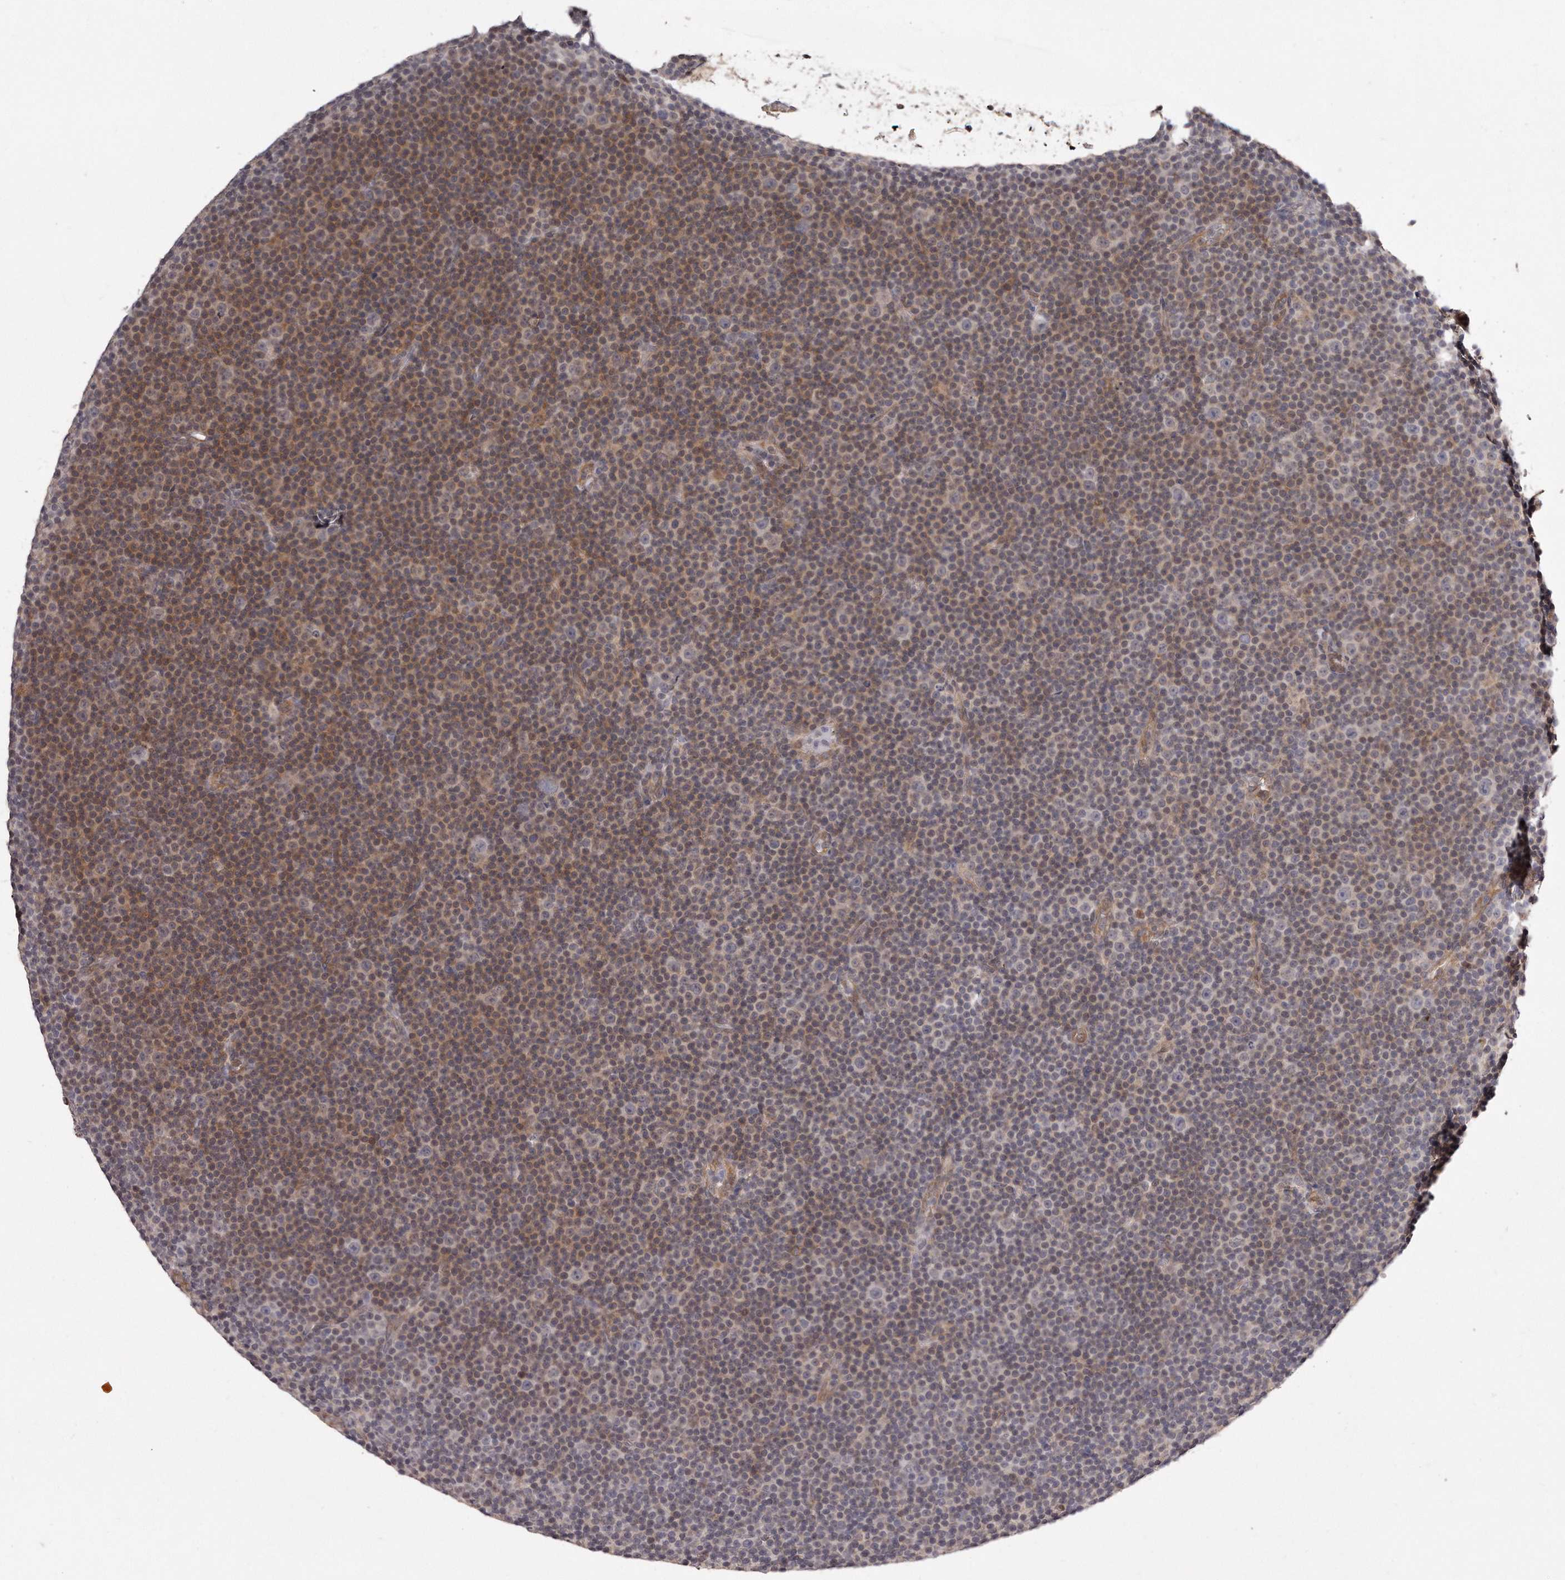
{"staining": {"intensity": "moderate", "quantity": "<25%", "location": "cytoplasmic/membranous"}, "tissue": "lymphoma", "cell_type": "Tumor cells", "image_type": "cancer", "snomed": [{"axis": "morphology", "description": "Malignant lymphoma, non-Hodgkin's type, Low grade"}, {"axis": "topography", "description": "Lymph node"}], "caption": "Approximately <25% of tumor cells in low-grade malignant lymphoma, non-Hodgkin's type demonstrate moderate cytoplasmic/membranous protein expression as visualized by brown immunohistochemical staining.", "gene": "TRAPPC14", "patient": {"sex": "female", "age": 67}}